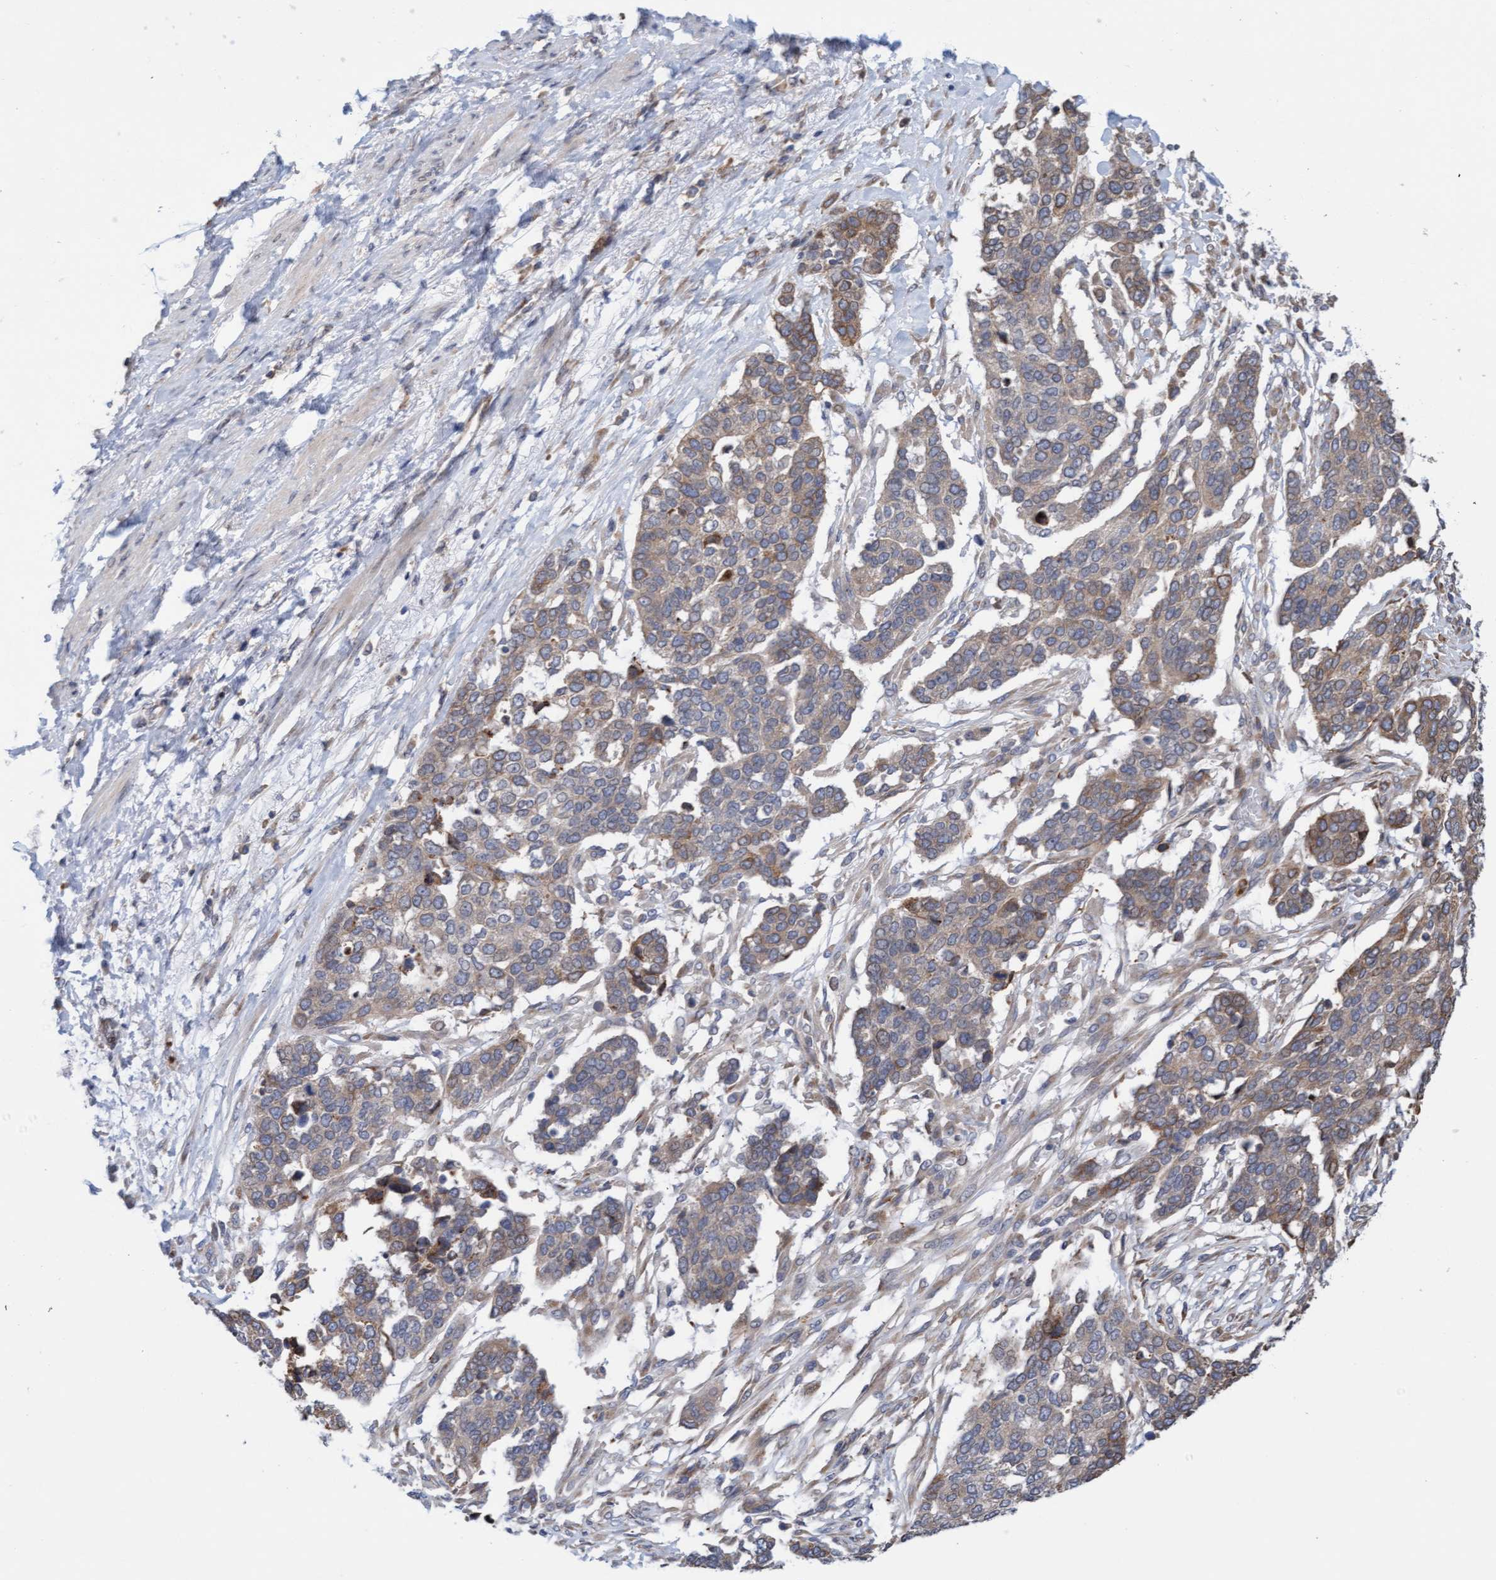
{"staining": {"intensity": "moderate", "quantity": "25%-75%", "location": "cytoplasmic/membranous"}, "tissue": "ovarian cancer", "cell_type": "Tumor cells", "image_type": "cancer", "snomed": [{"axis": "morphology", "description": "Cystadenocarcinoma, serous, NOS"}, {"axis": "topography", "description": "Ovary"}], "caption": "Human ovarian serous cystadenocarcinoma stained for a protein (brown) shows moderate cytoplasmic/membranous positive expression in approximately 25%-75% of tumor cells.", "gene": "MMP8", "patient": {"sex": "female", "age": 44}}